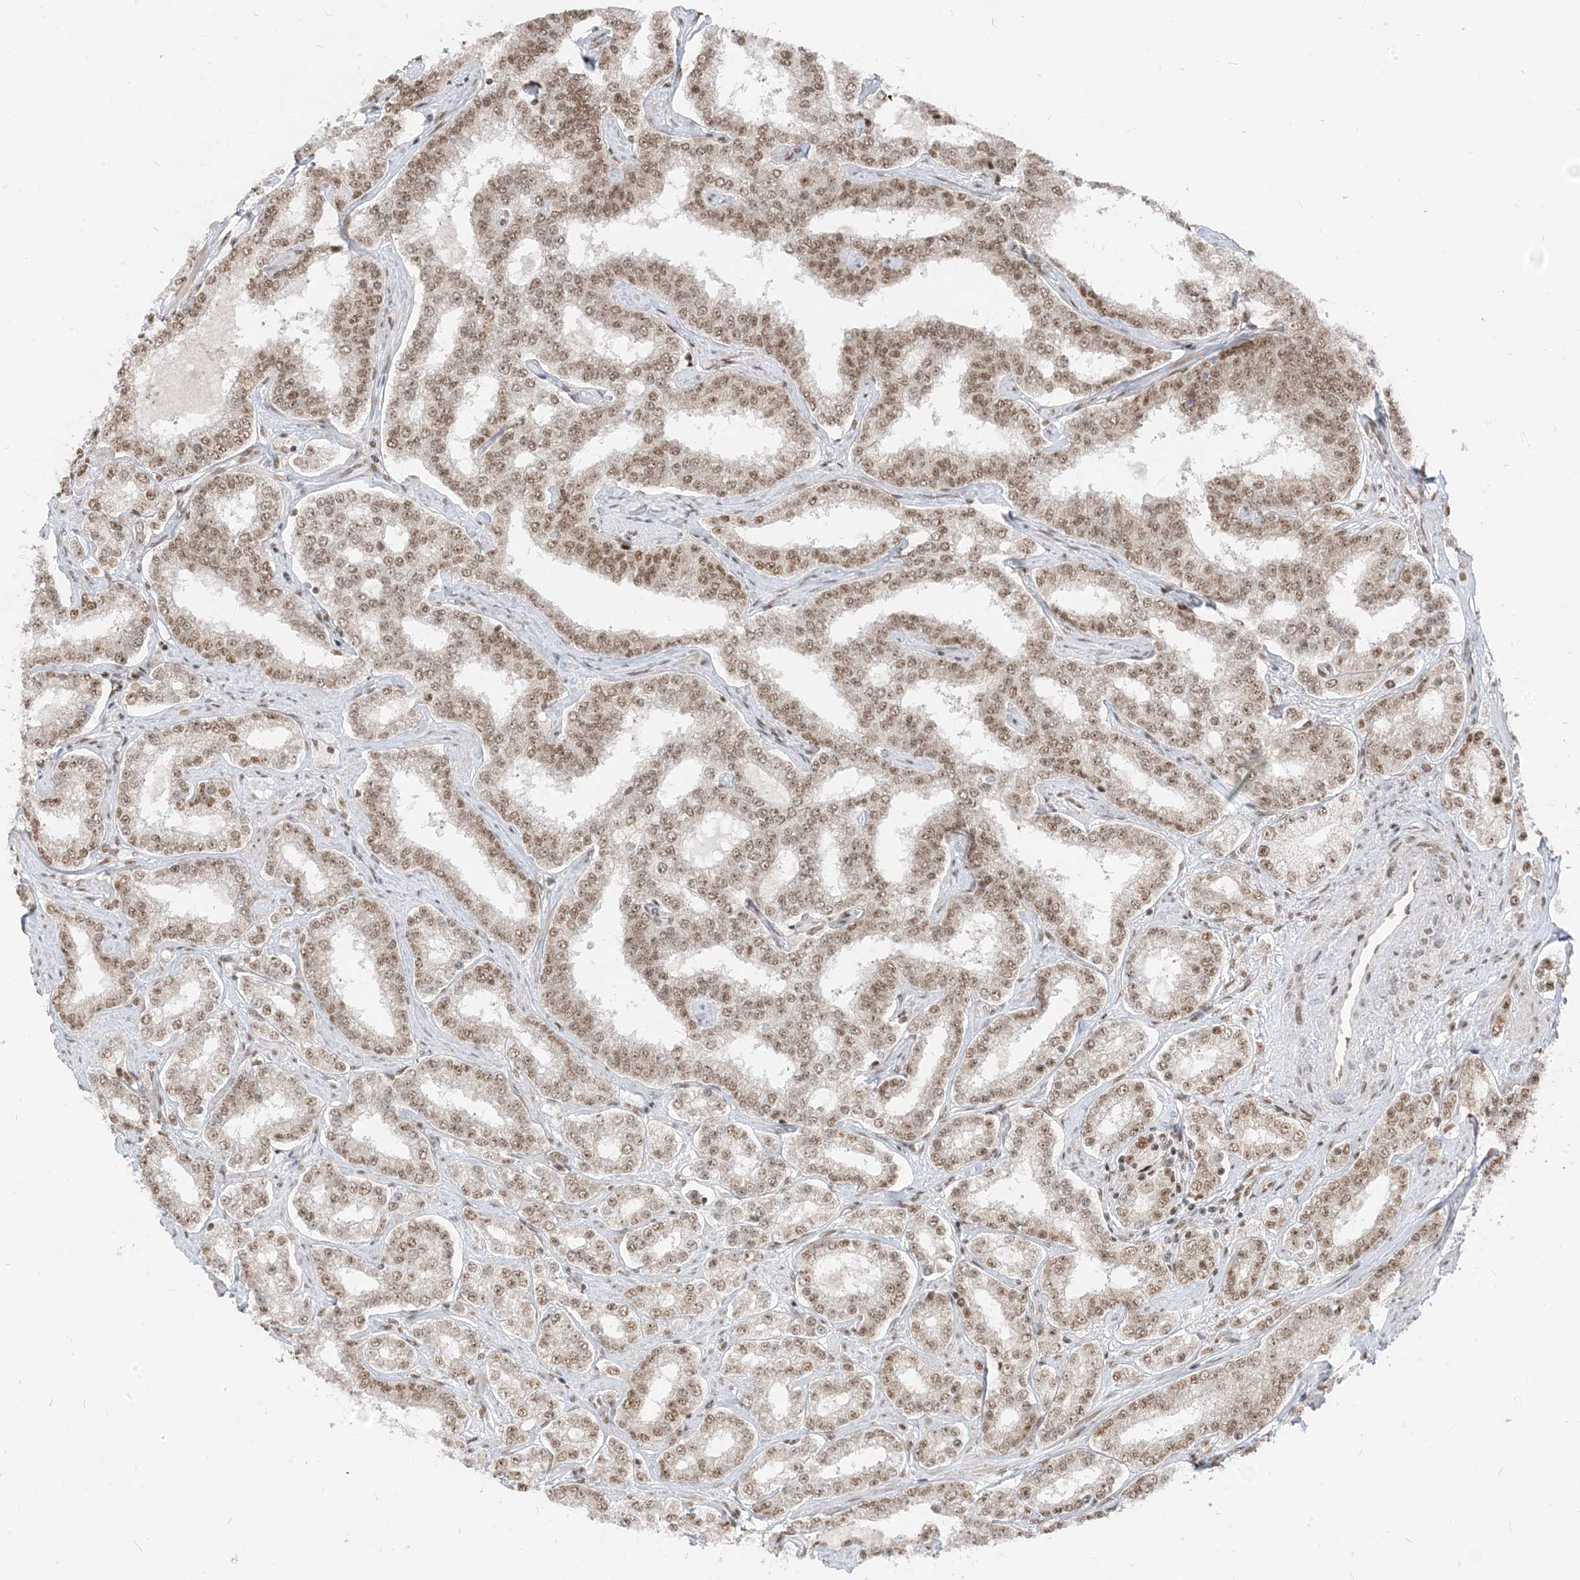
{"staining": {"intensity": "moderate", "quantity": ">75%", "location": "nuclear"}, "tissue": "prostate cancer", "cell_type": "Tumor cells", "image_type": "cancer", "snomed": [{"axis": "morphology", "description": "Normal tissue, NOS"}, {"axis": "morphology", "description": "Adenocarcinoma, High grade"}, {"axis": "topography", "description": "Prostate"}], "caption": "Immunohistochemistry staining of prostate cancer (adenocarcinoma (high-grade)), which shows medium levels of moderate nuclear staining in approximately >75% of tumor cells indicating moderate nuclear protein staining. The staining was performed using DAB (3,3'-diaminobenzidine) (brown) for protein detection and nuclei were counterstained in hematoxylin (blue).", "gene": "ARGLU1", "patient": {"sex": "male", "age": 83}}